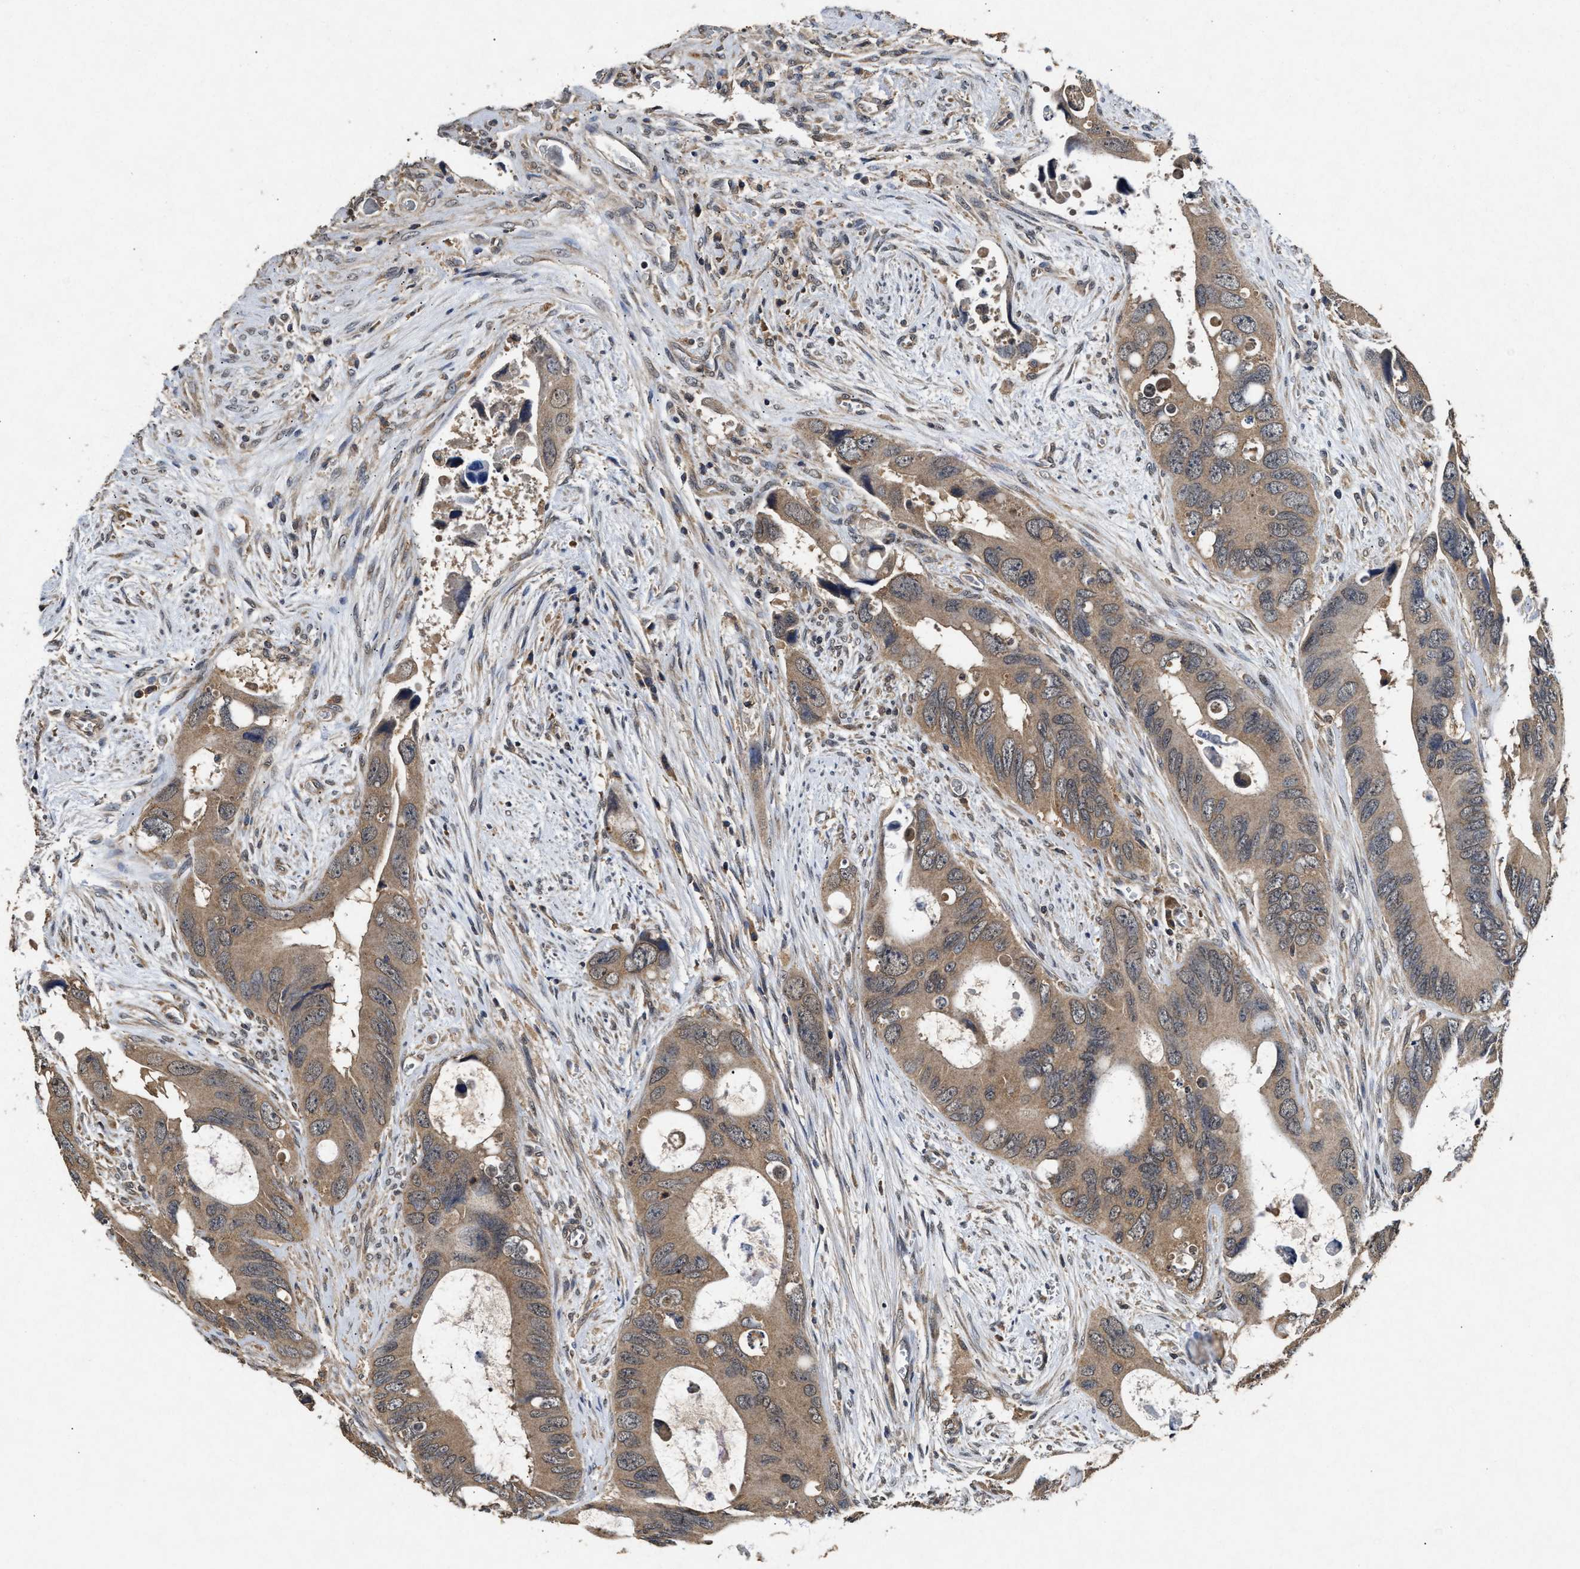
{"staining": {"intensity": "weak", "quantity": ">75%", "location": "cytoplasmic/membranous"}, "tissue": "colorectal cancer", "cell_type": "Tumor cells", "image_type": "cancer", "snomed": [{"axis": "morphology", "description": "Adenocarcinoma, NOS"}, {"axis": "topography", "description": "Rectum"}], "caption": "The image exhibits immunohistochemical staining of adenocarcinoma (colorectal). There is weak cytoplasmic/membranous expression is present in about >75% of tumor cells.", "gene": "PDAP1", "patient": {"sex": "male", "age": 70}}